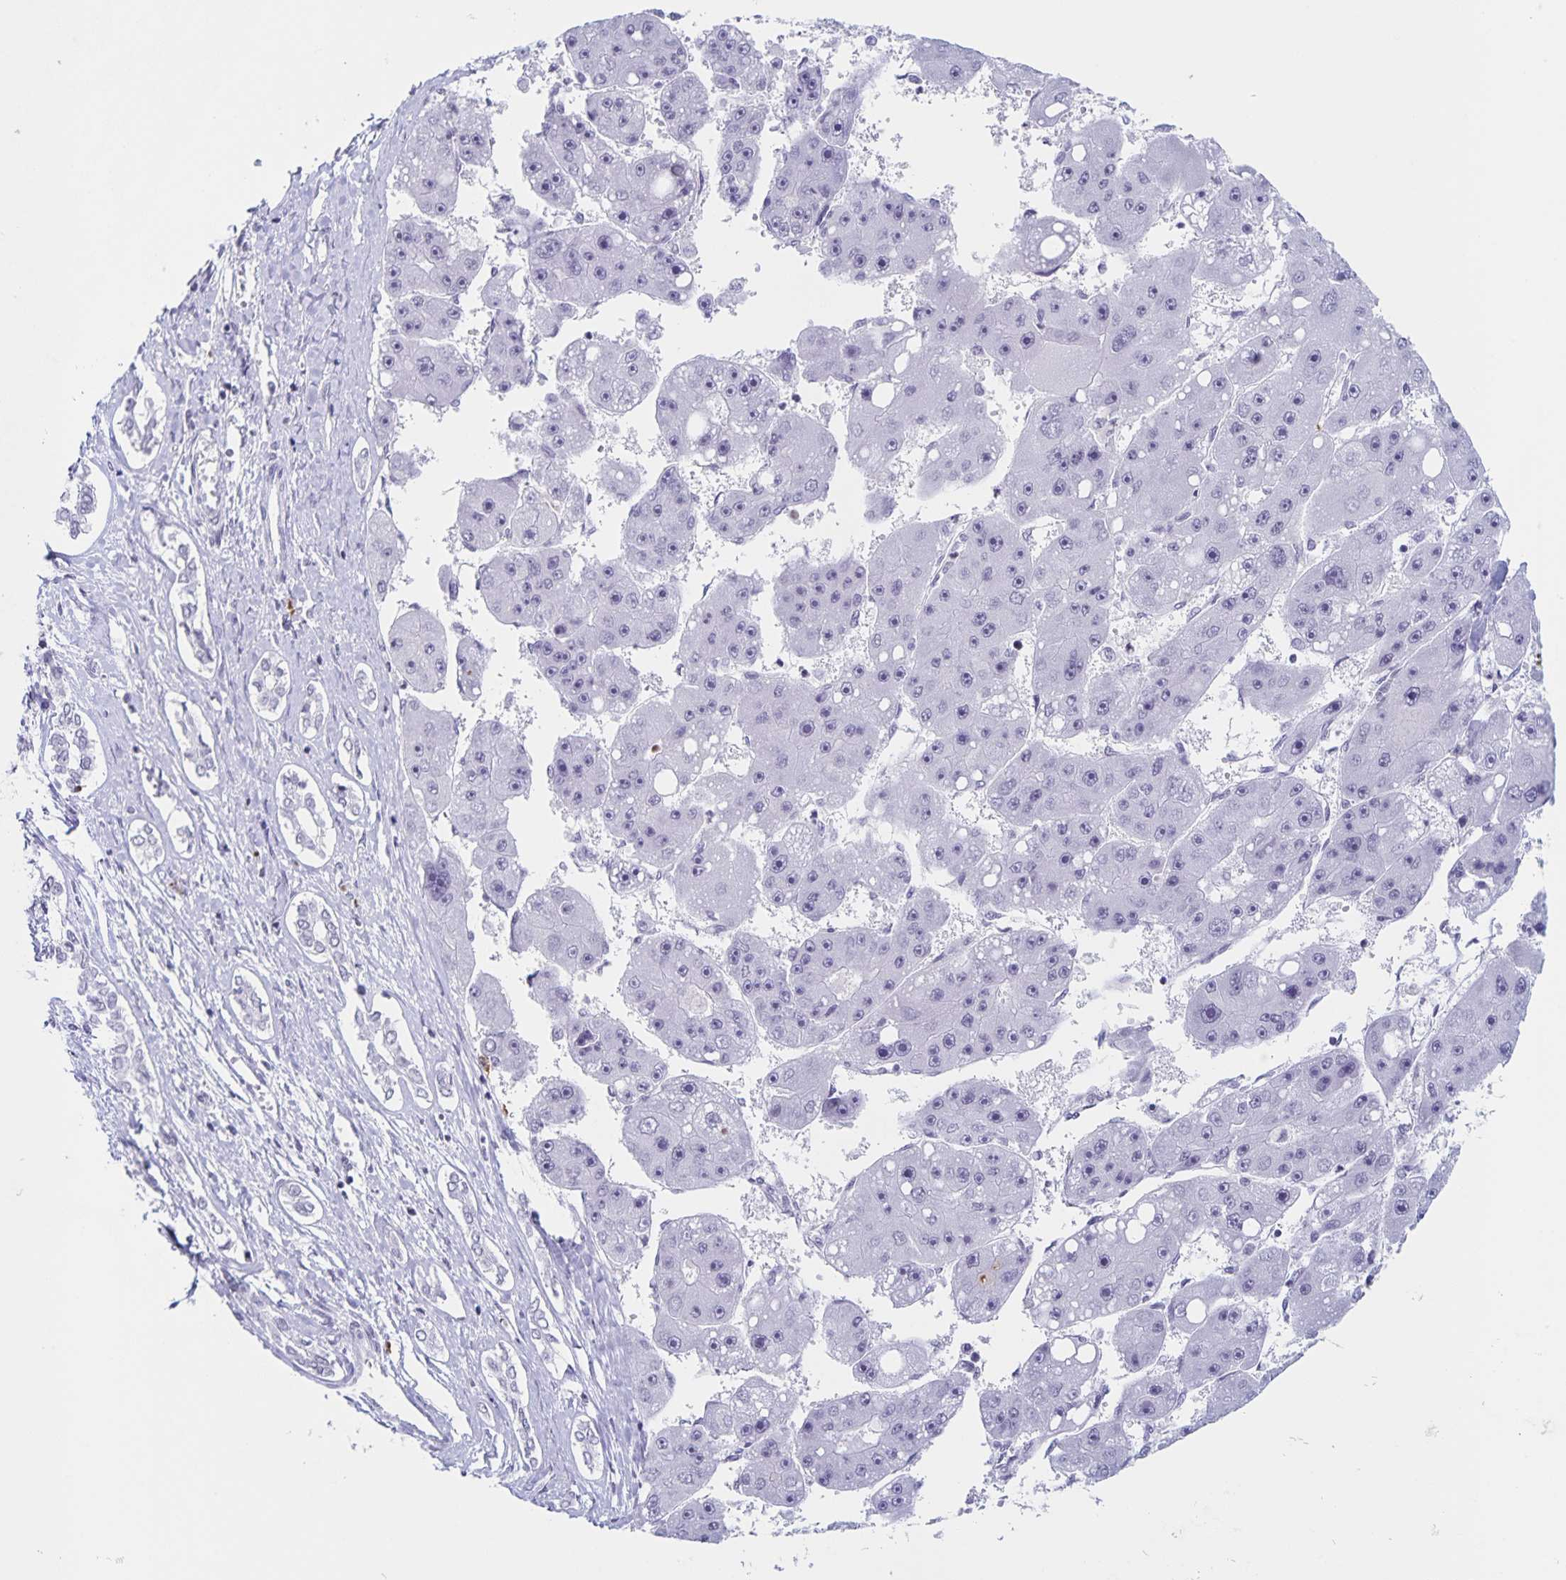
{"staining": {"intensity": "negative", "quantity": "none", "location": "none"}, "tissue": "liver cancer", "cell_type": "Tumor cells", "image_type": "cancer", "snomed": [{"axis": "morphology", "description": "Carcinoma, Hepatocellular, NOS"}, {"axis": "topography", "description": "Liver"}], "caption": "Immunohistochemistry micrograph of neoplastic tissue: liver hepatocellular carcinoma stained with DAB demonstrates no significant protein staining in tumor cells.", "gene": "LCE6A", "patient": {"sex": "female", "age": 61}}